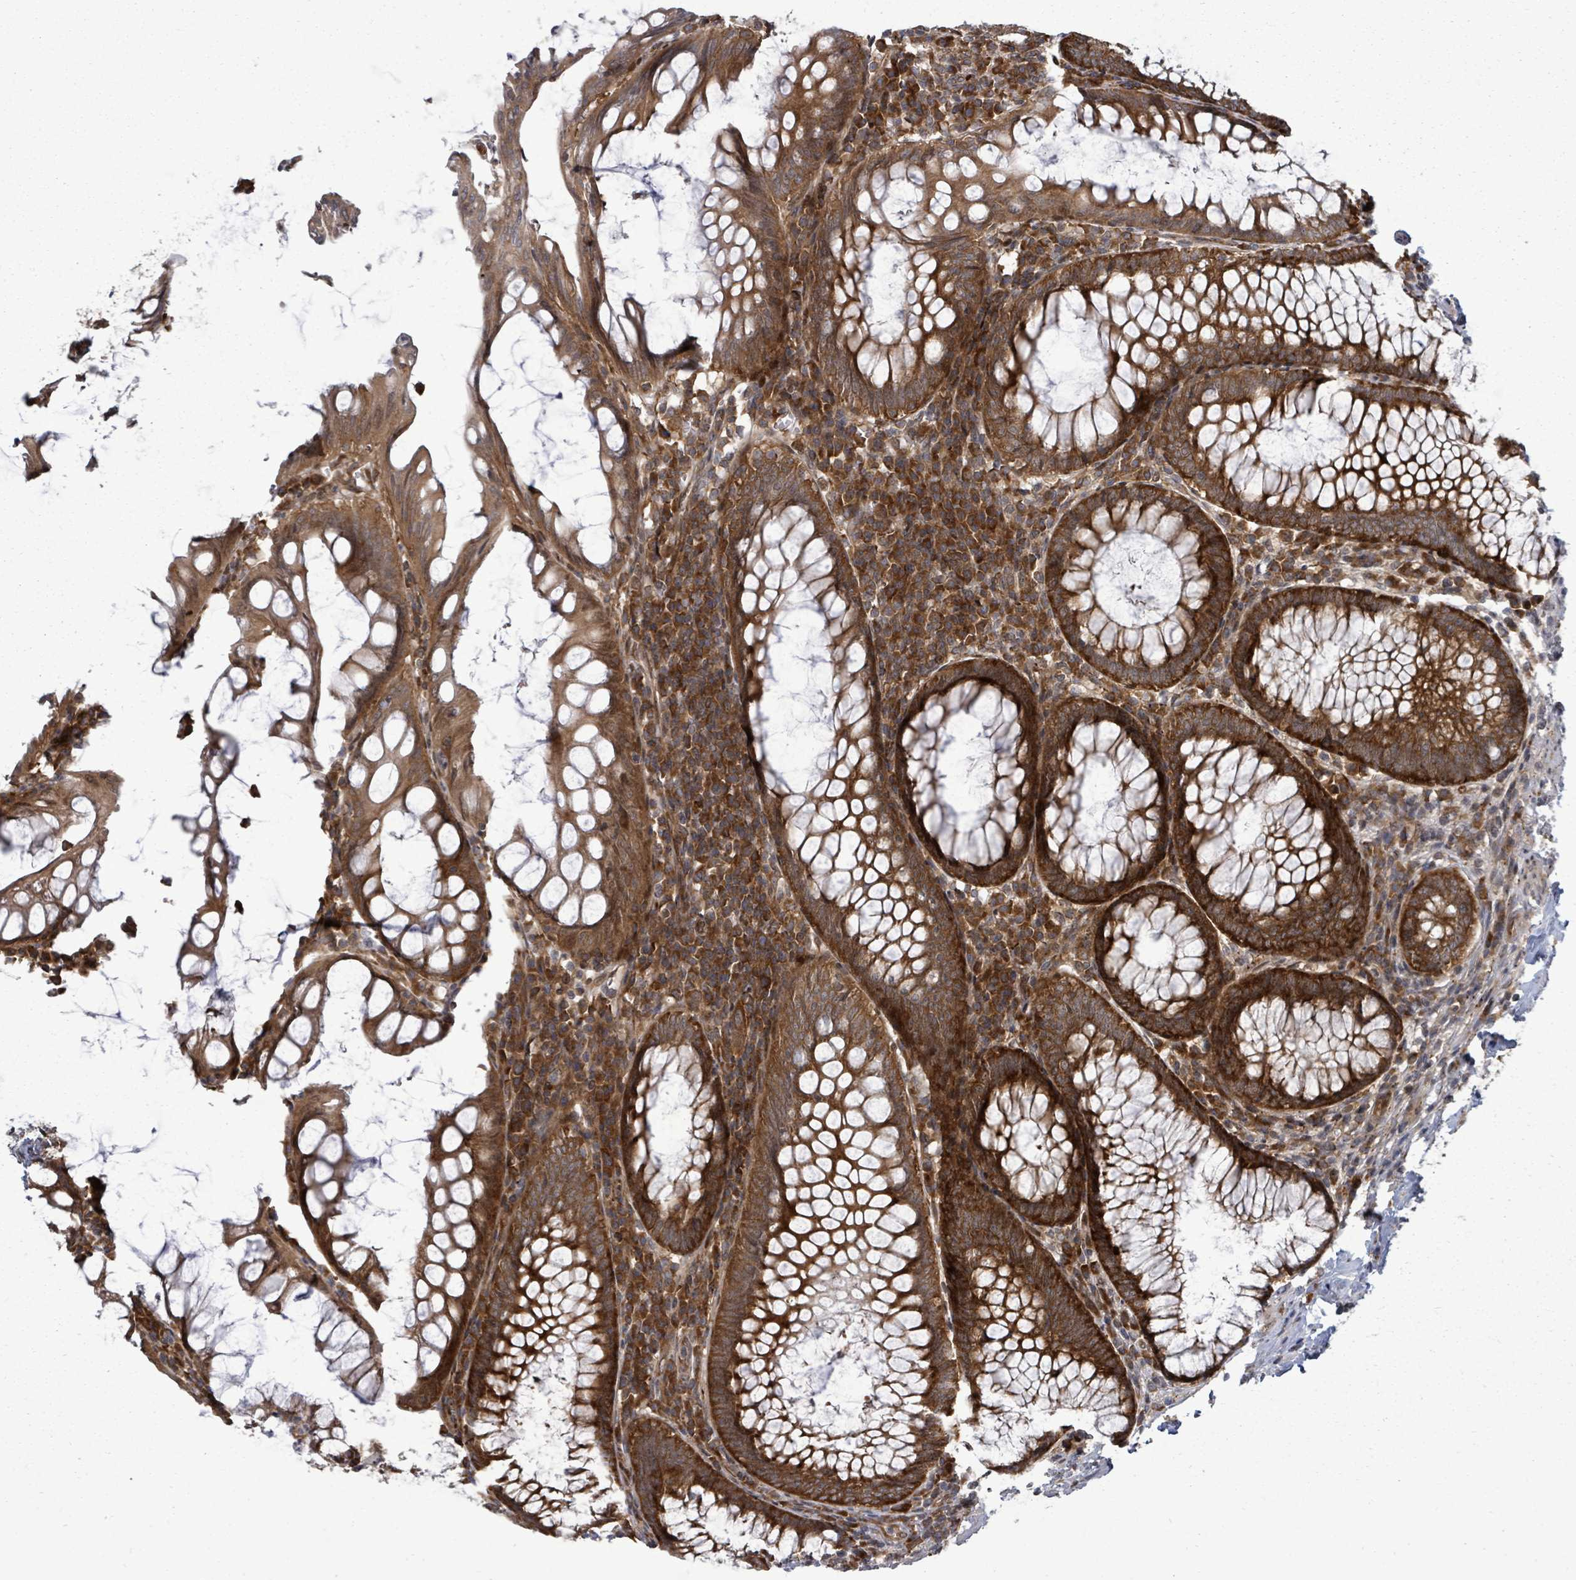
{"staining": {"intensity": "strong", "quantity": ">75%", "location": "cytoplasmic/membranous"}, "tissue": "appendix", "cell_type": "Glandular cells", "image_type": "normal", "snomed": [{"axis": "morphology", "description": "Normal tissue, NOS"}, {"axis": "topography", "description": "Appendix"}], "caption": "This is a histology image of immunohistochemistry (IHC) staining of benign appendix, which shows strong staining in the cytoplasmic/membranous of glandular cells.", "gene": "EIF3CL", "patient": {"sex": "male", "age": 83}}